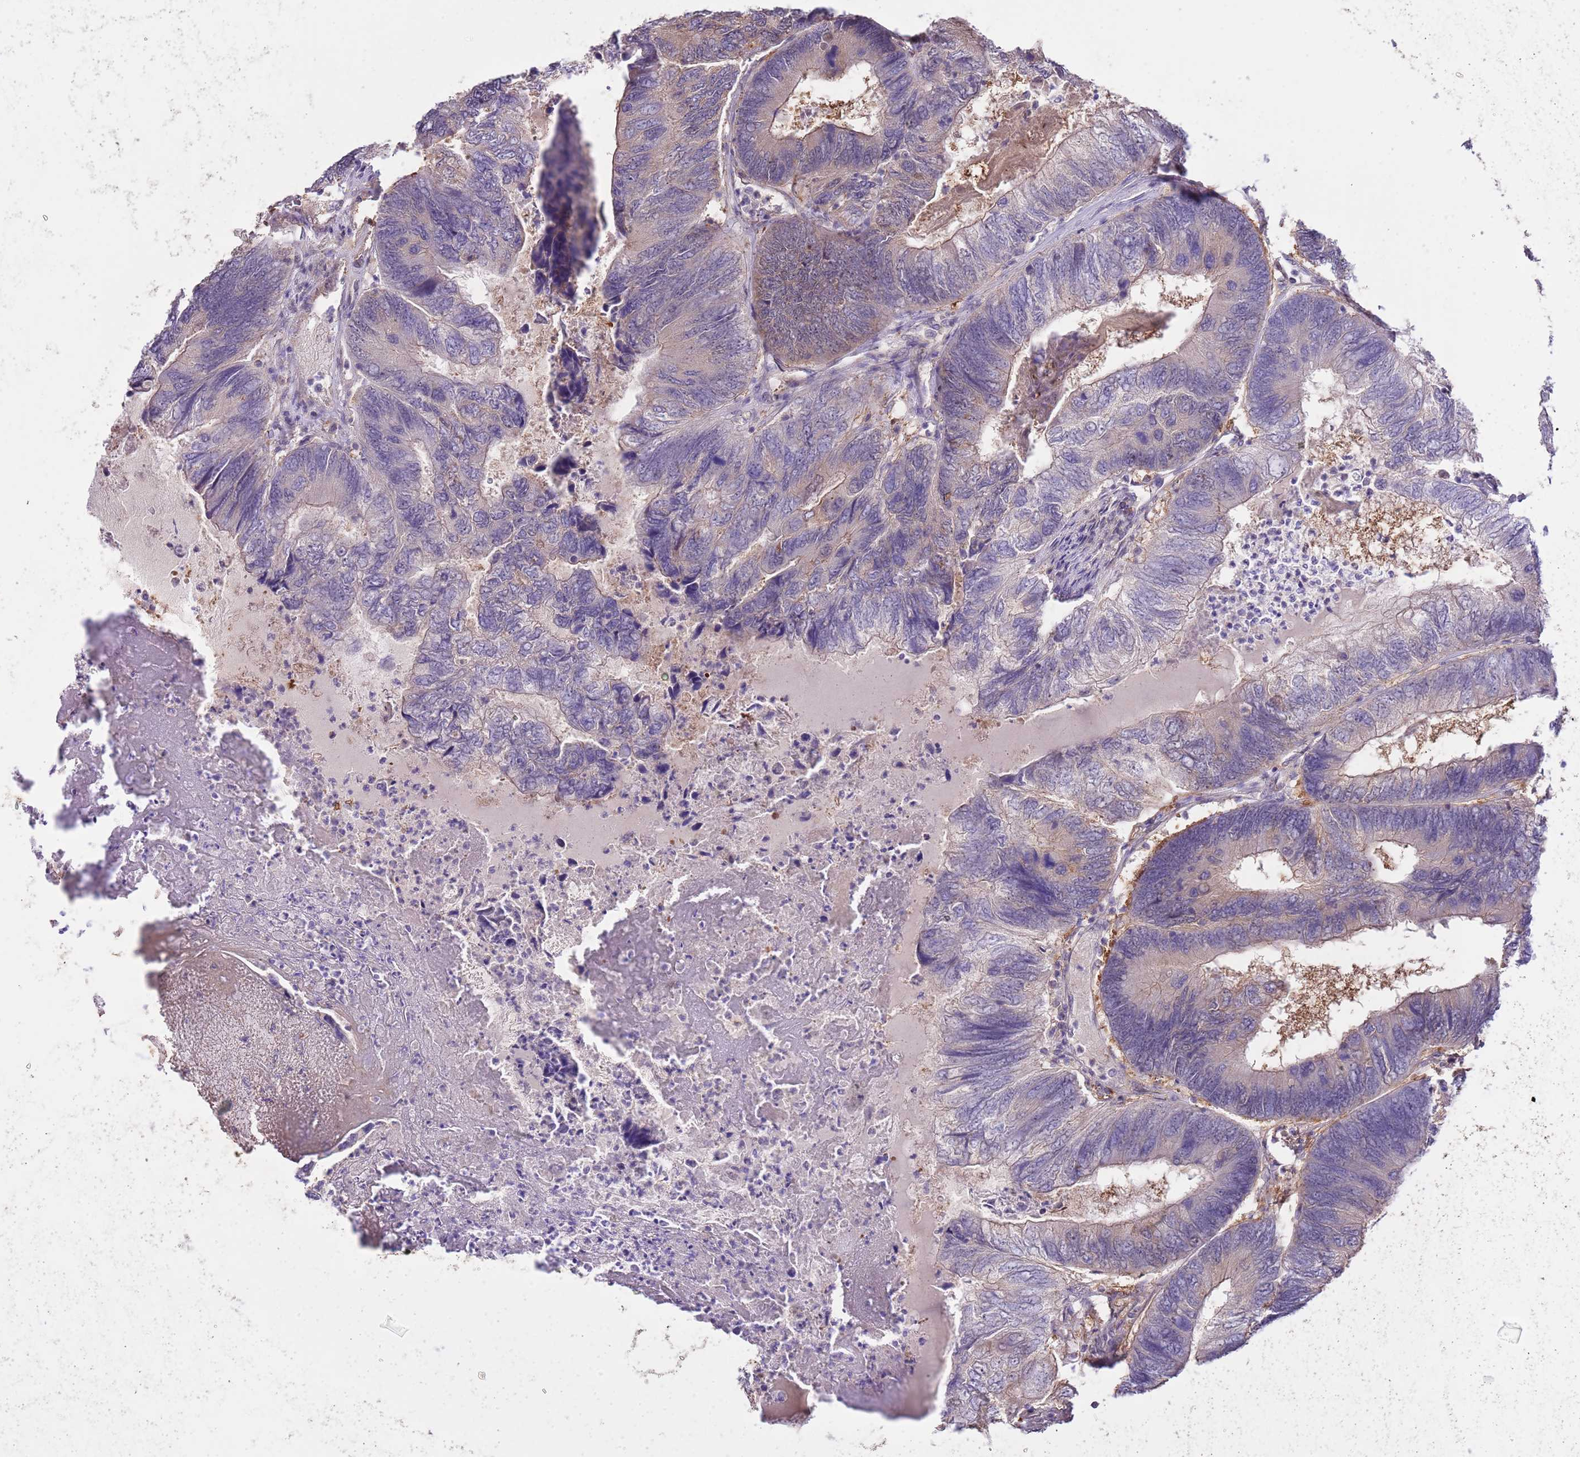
{"staining": {"intensity": "weak", "quantity": "<25%", "location": "cytoplasmic/membranous"}, "tissue": "colorectal cancer", "cell_type": "Tumor cells", "image_type": "cancer", "snomed": [{"axis": "morphology", "description": "Adenocarcinoma, NOS"}, {"axis": "topography", "description": "Colon"}], "caption": "Tumor cells are negative for protein expression in human adenocarcinoma (colorectal).", "gene": "PRR32", "patient": {"sex": "female", "age": 67}}